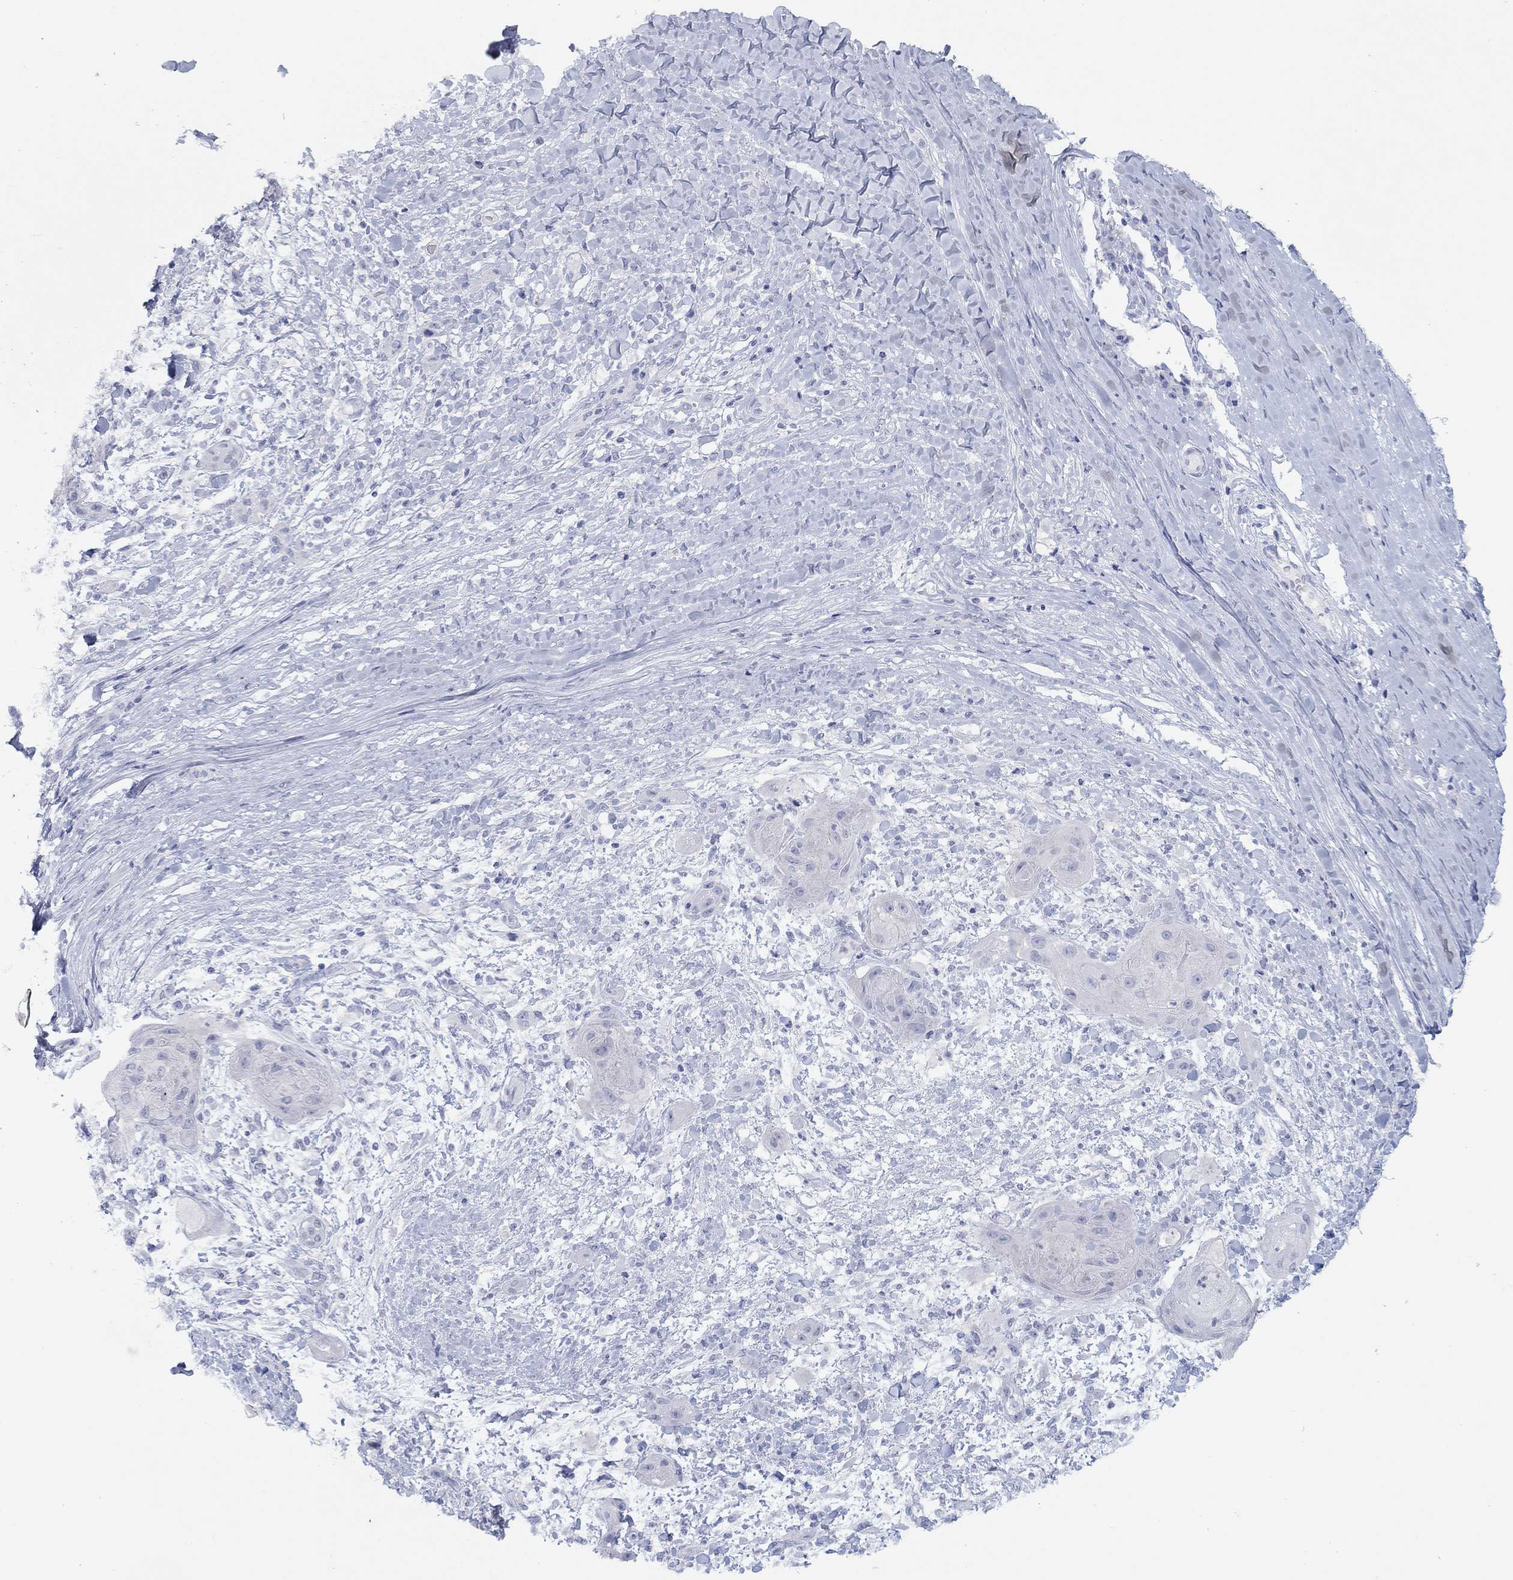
{"staining": {"intensity": "negative", "quantity": "none", "location": "none"}, "tissue": "skin cancer", "cell_type": "Tumor cells", "image_type": "cancer", "snomed": [{"axis": "morphology", "description": "Squamous cell carcinoma, NOS"}, {"axis": "topography", "description": "Skin"}], "caption": "Immunohistochemistry (IHC) photomicrograph of neoplastic tissue: human skin cancer (squamous cell carcinoma) stained with DAB (3,3'-diaminobenzidine) reveals no significant protein staining in tumor cells.", "gene": "CPNE6", "patient": {"sex": "male", "age": 62}}